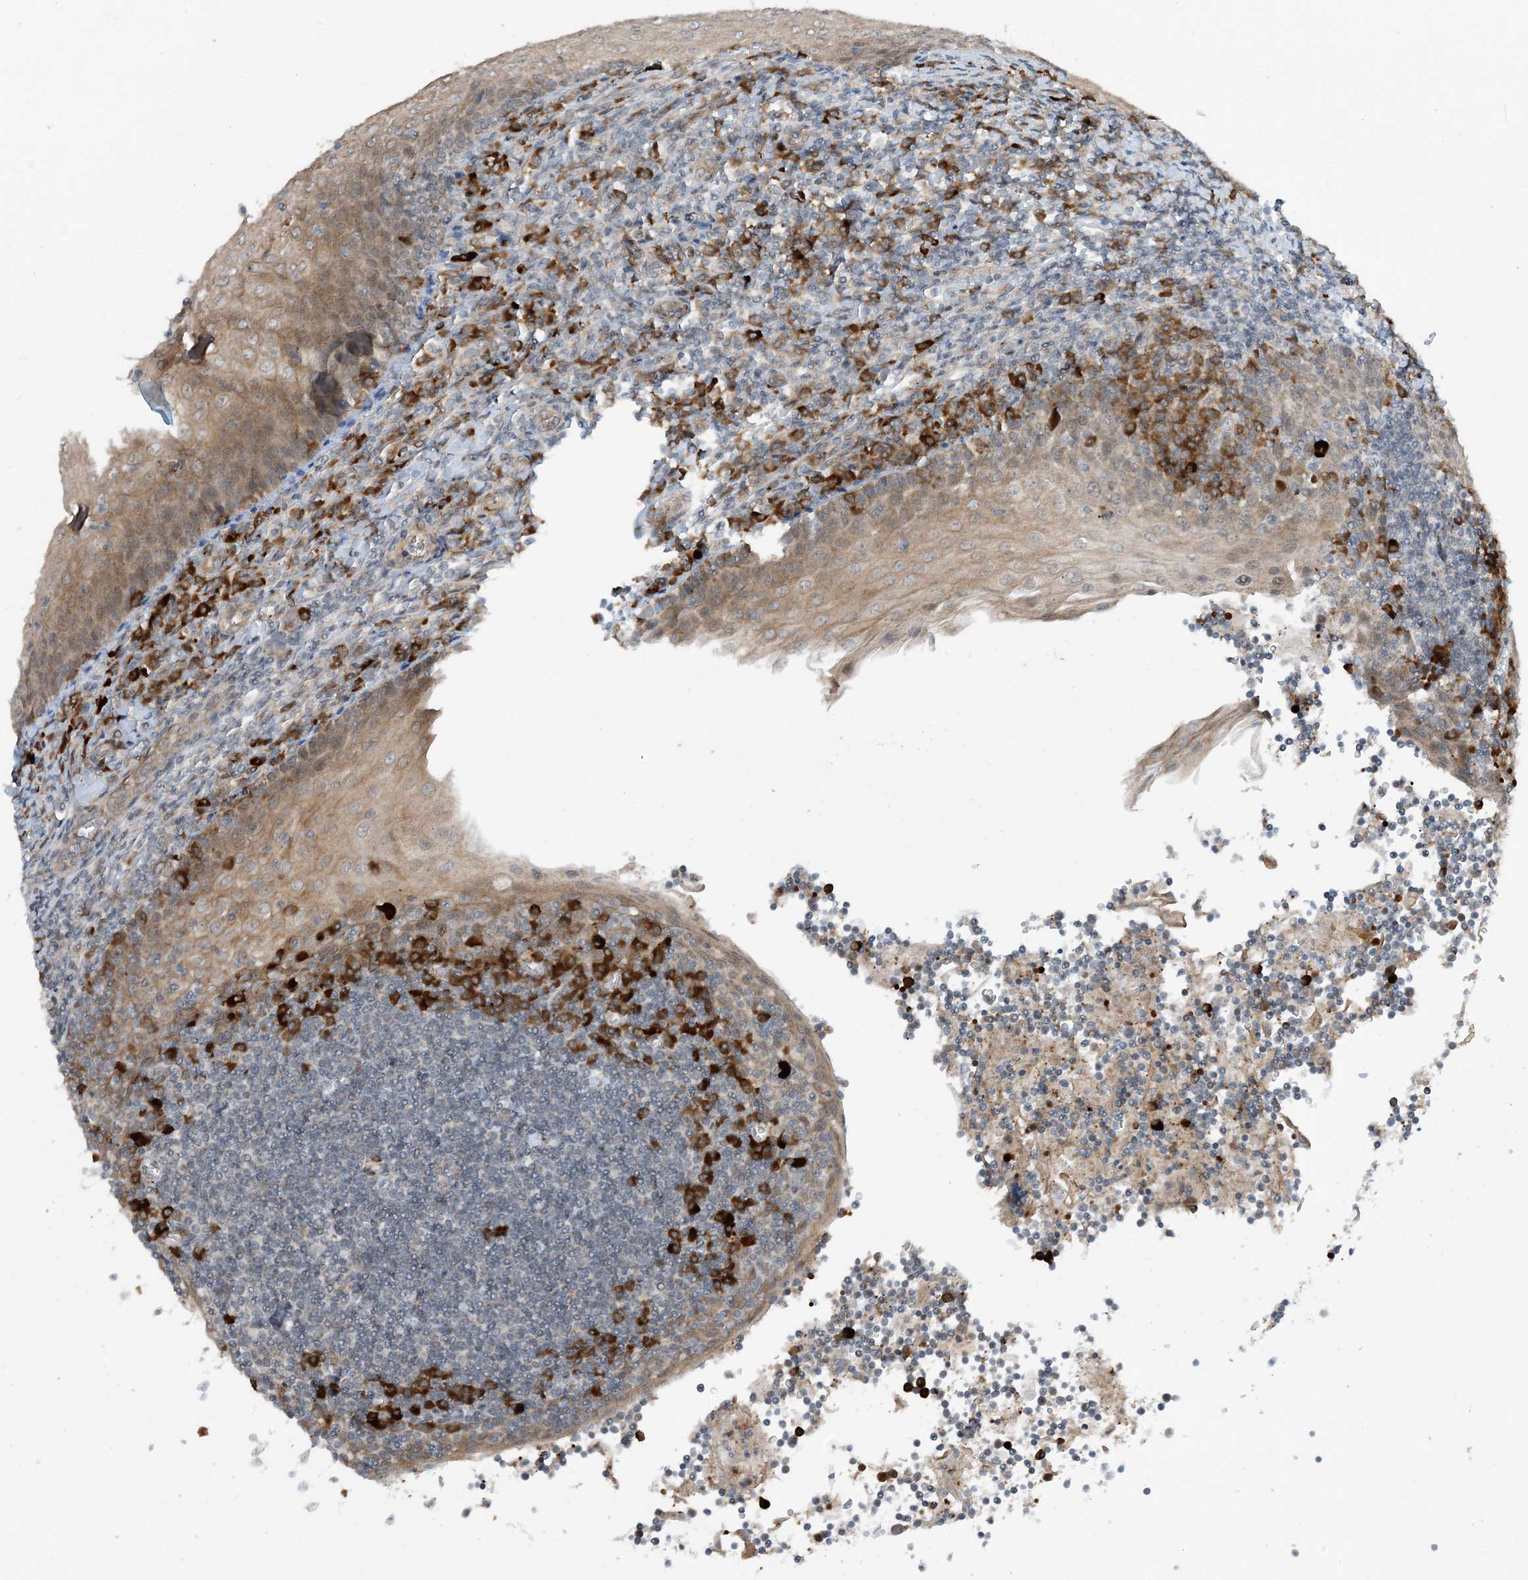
{"staining": {"intensity": "strong", "quantity": "<25%", "location": "cytoplasmic/membranous"}, "tissue": "tonsil", "cell_type": "Germinal center cells", "image_type": "normal", "snomed": [{"axis": "morphology", "description": "Normal tissue, NOS"}, {"axis": "topography", "description": "Tonsil"}], "caption": "The photomicrograph shows staining of normal tonsil, revealing strong cytoplasmic/membranous protein positivity (brown color) within germinal center cells.", "gene": "PHOSPHO2", "patient": {"sex": "male", "age": 27}}